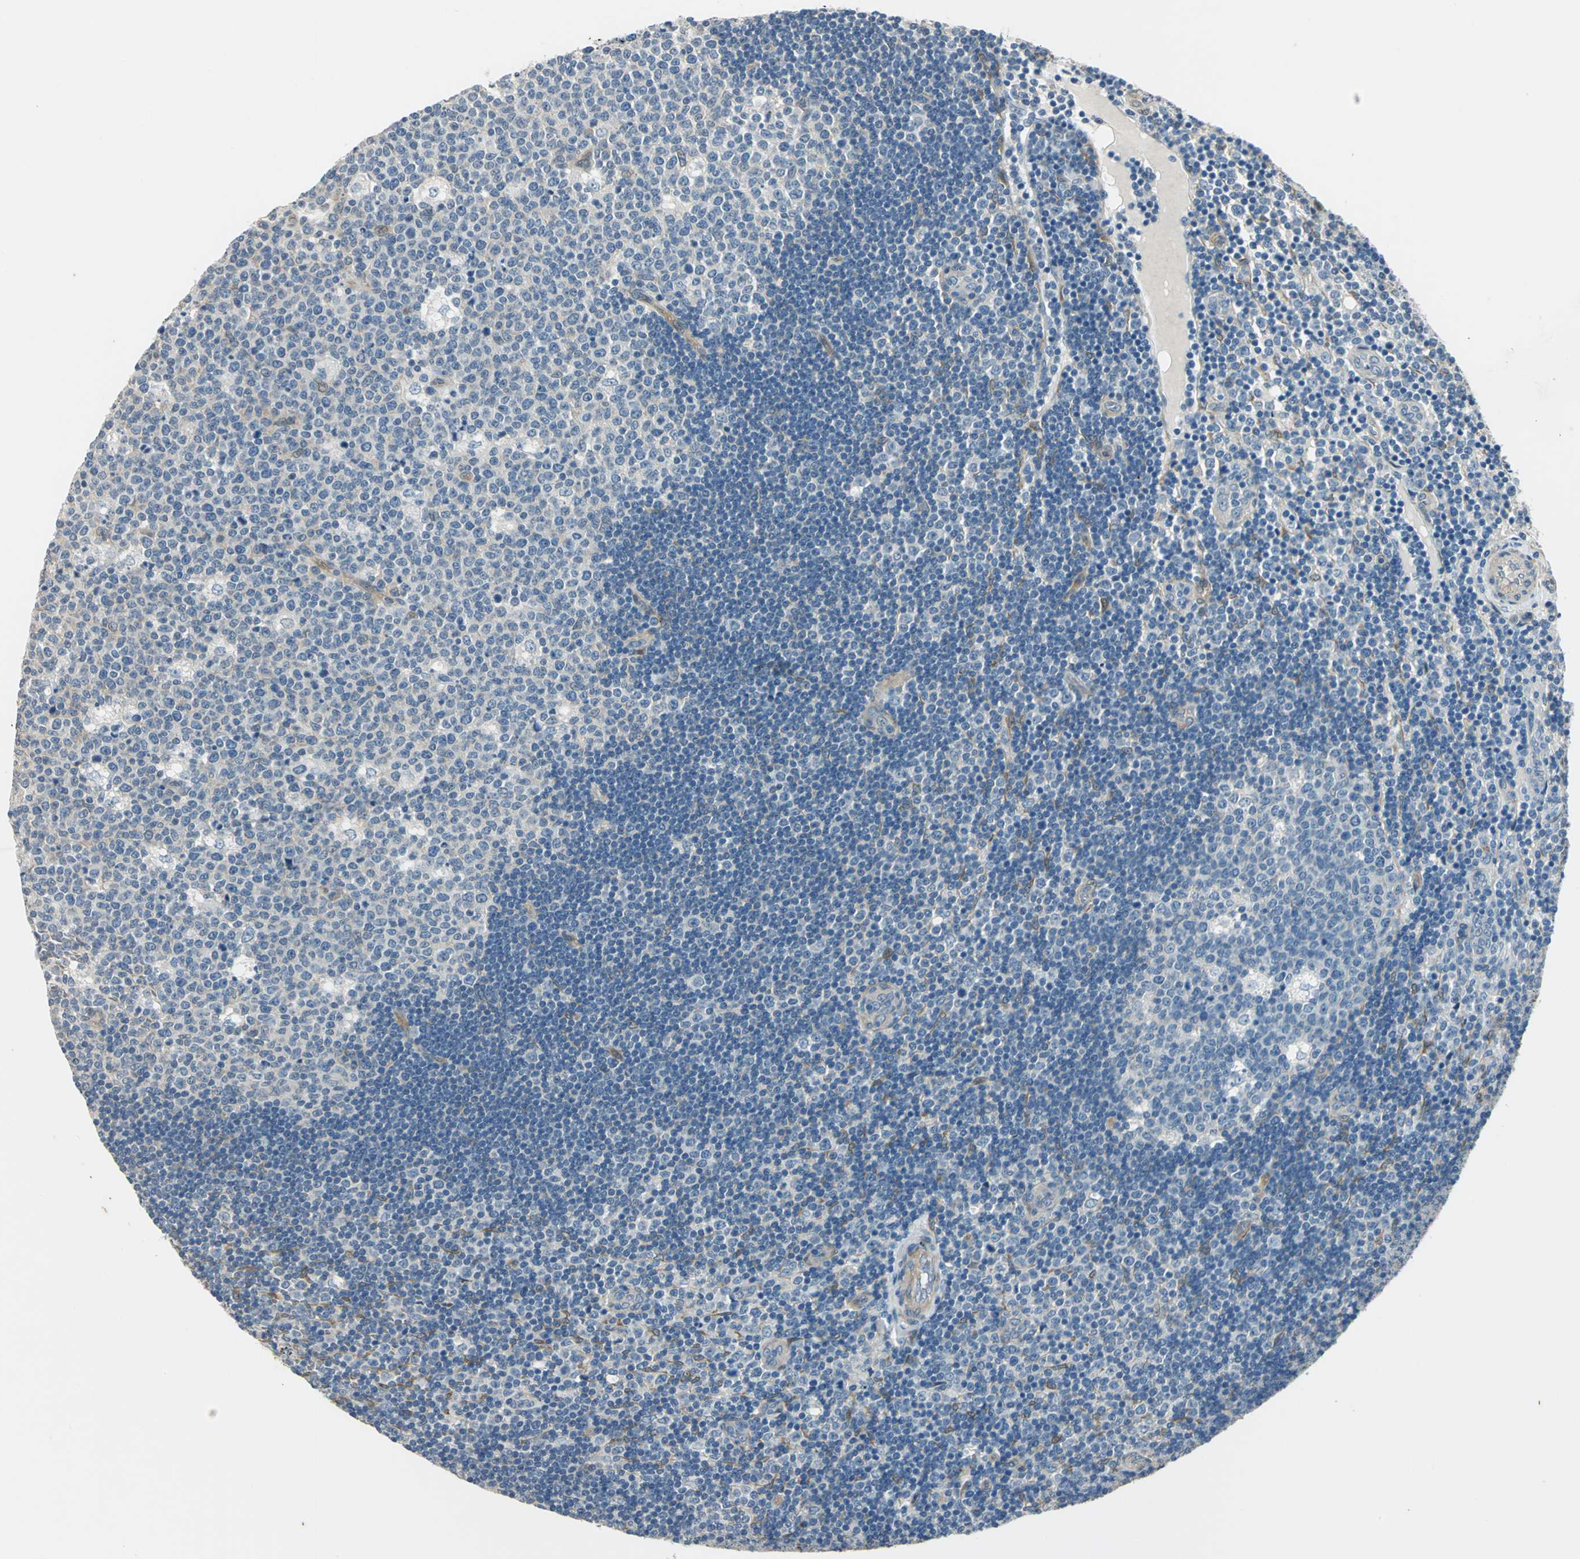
{"staining": {"intensity": "negative", "quantity": "none", "location": "none"}, "tissue": "lymph node", "cell_type": "Germinal center cells", "image_type": "normal", "snomed": [{"axis": "morphology", "description": "Normal tissue, NOS"}, {"axis": "topography", "description": "Lymph node"}, {"axis": "topography", "description": "Salivary gland"}], "caption": "Germinal center cells show no significant staining in normal lymph node. Brightfield microscopy of IHC stained with DAB (brown) and hematoxylin (blue), captured at high magnification.", "gene": "CDC42EP1", "patient": {"sex": "male", "age": 8}}